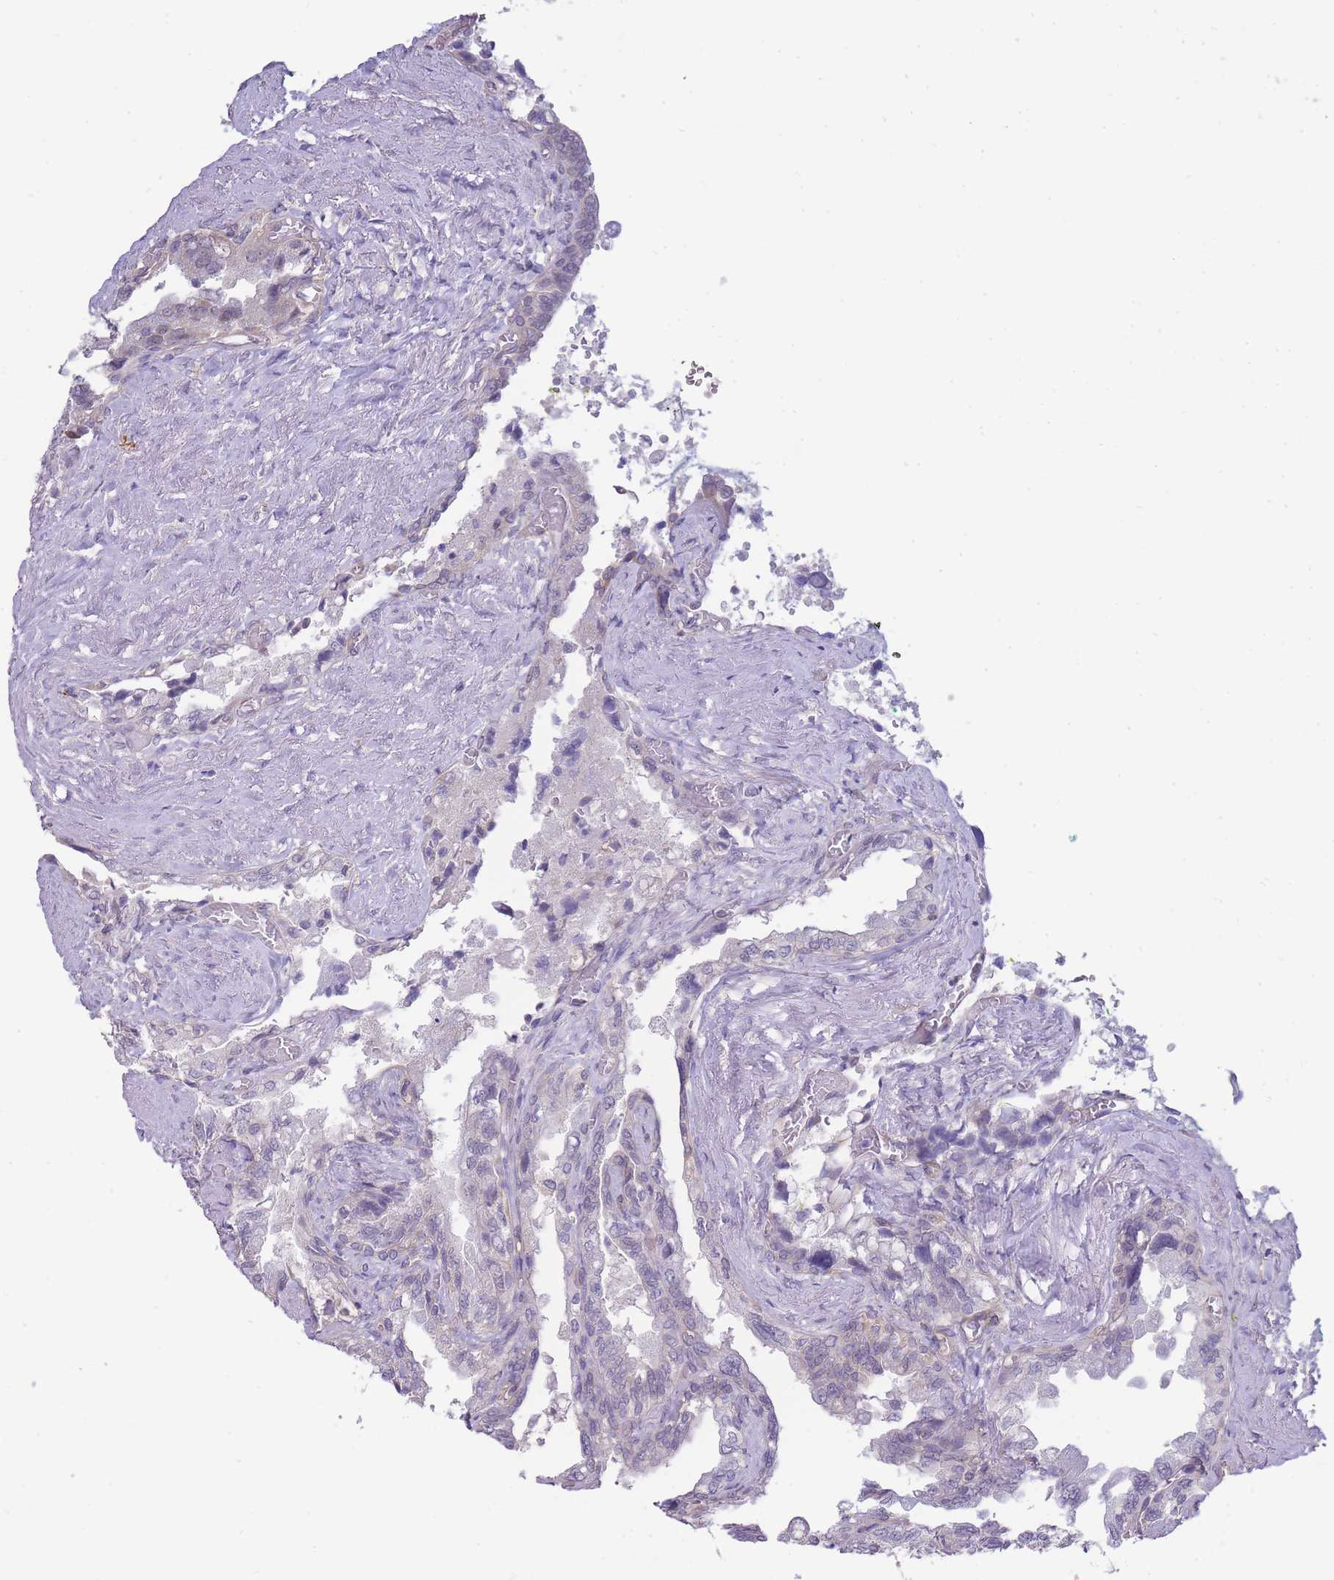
{"staining": {"intensity": "negative", "quantity": "none", "location": "none"}, "tissue": "seminal vesicle", "cell_type": "Glandular cells", "image_type": "normal", "snomed": [{"axis": "morphology", "description": "Normal tissue, NOS"}, {"axis": "topography", "description": "Seminal veicle"}, {"axis": "topography", "description": "Peripheral nerve tissue"}], "caption": "This is an IHC histopathology image of unremarkable human seminal vesicle. There is no expression in glandular cells.", "gene": "C19orf25", "patient": {"sex": "male", "age": 60}}